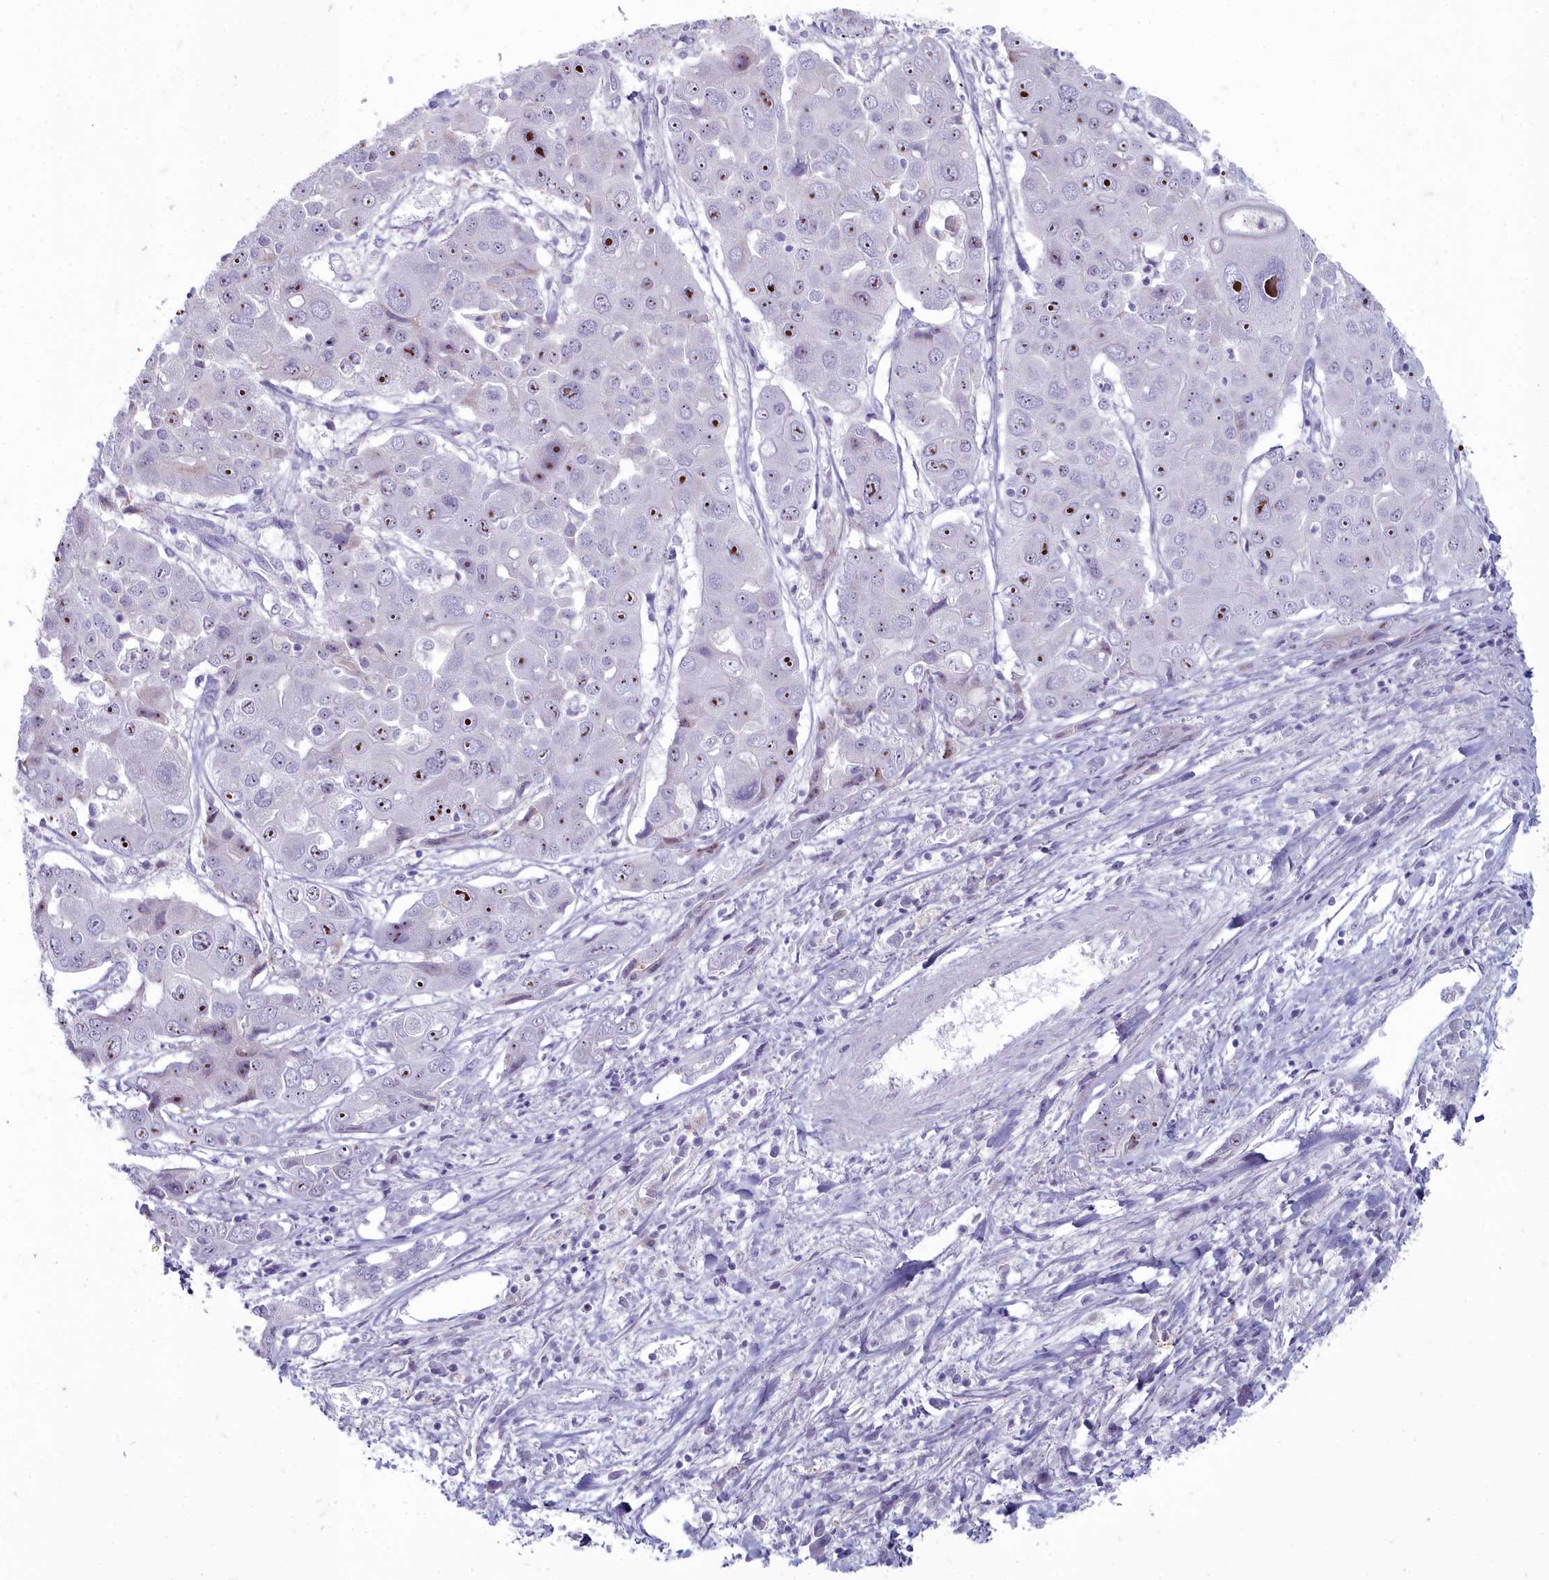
{"staining": {"intensity": "moderate", "quantity": "25%-75%", "location": "nuclear"}, "tissue": "liver cancer", "cell_type": "Tumor cells", "image_type": "cancer", "snomed": [{"axis": "morphology", "description": "Cholangiocarcinoma"}, {"axis": "topography", "description": "Liver"}], "caption": "Protein analysis of liver cholangiocarcinoma tissue shows moderate nuclear positivity in about 25%-75% of tumor cells. The protein of interest is shown in brown color, while the nuclei are stained blue.", "gene": "INSYN2A", "patient": {"sex": "male", "age": 67}}